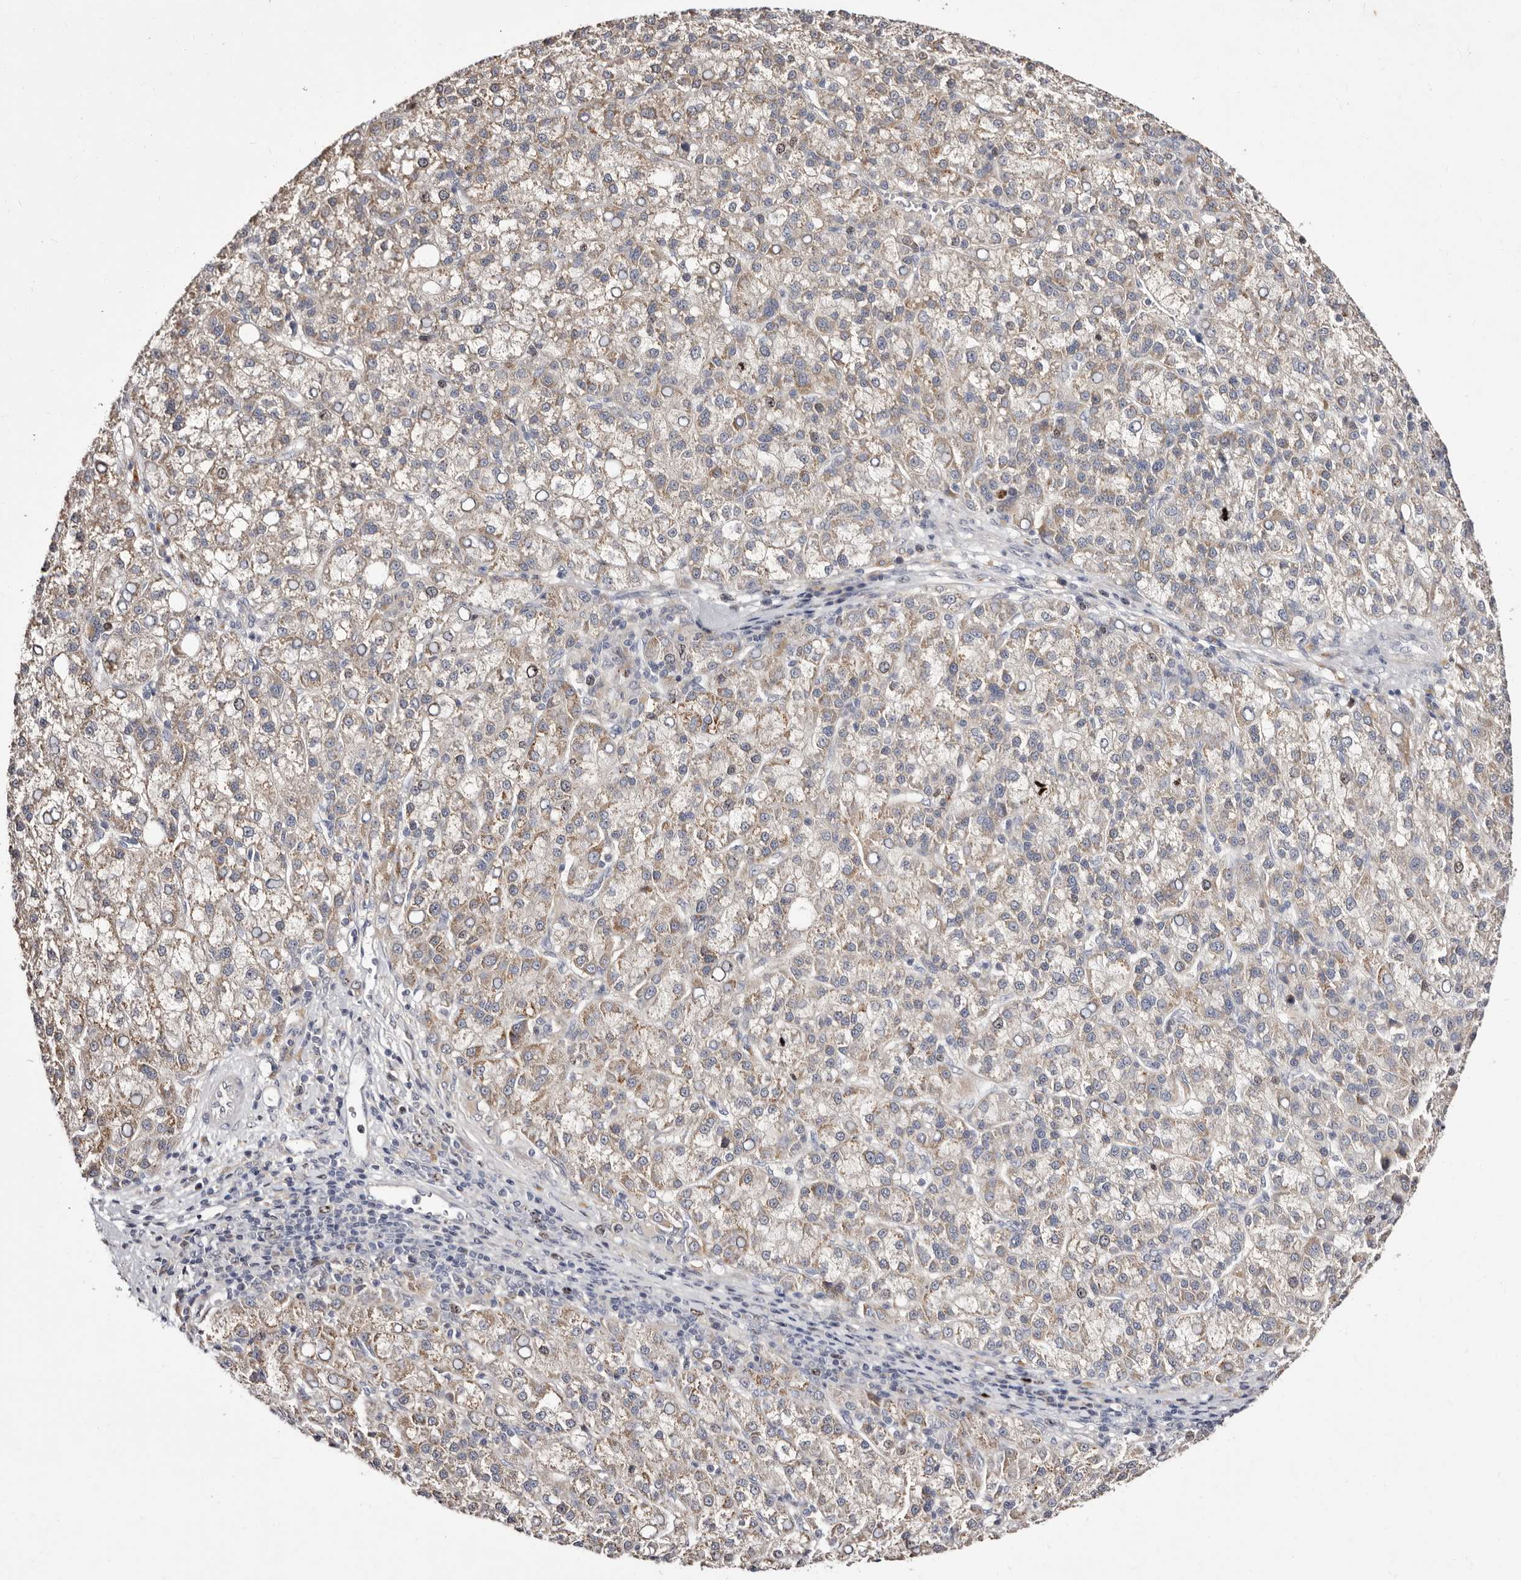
{"staining": {"intensity": "weak", "quantity": ">75%", "location": "cytoplasmic/membranous"}, "tissue": "liver cancer", "cell_type": "Tumor cells", "image_type": "cancer", "snomed": [{"axis": "morphology", "description": "Carcinoma, Hepatocellular, NOS"}, {"axis": "topography", "description": "Liver"}], "caption": "A photomicrograph of liver cancer stained for a protein shows weak cytoplasmic/membranous brown staining in tumor cells. (brown staining indicates protein expression, while blue staining denotes nuclei).", "gene": "CDCA8", "patient": {"sex": "female", "age": 58}}